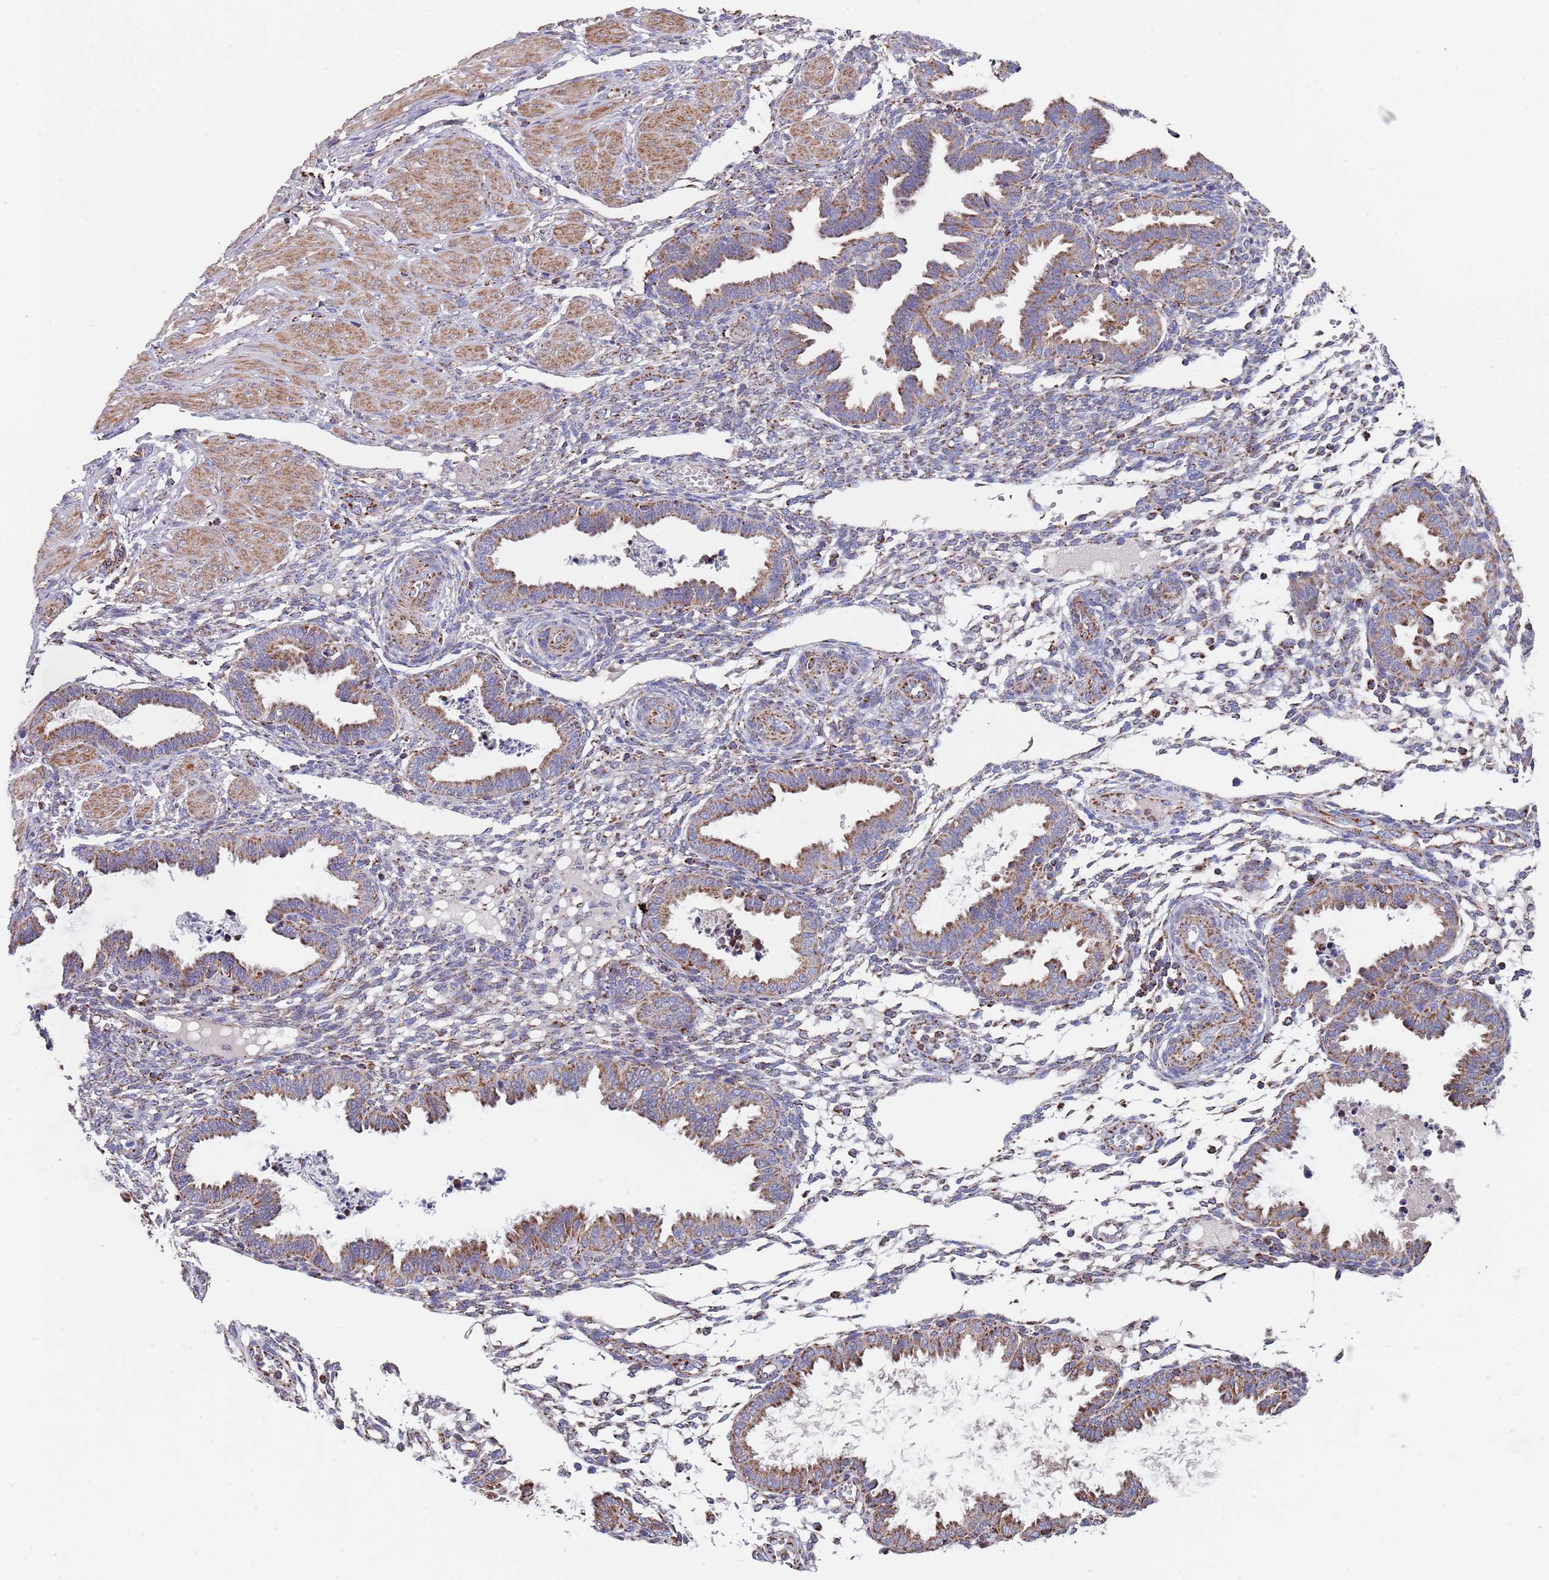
{"staining": {"intensity": "moderate", "quantity": "25%-75%", "location": "cytoplasmic/membranous"}, "tissue": "endometrium", "cell_type": "Cells in endometrial stroma", "image_type": "normal", "snomed": [{"axis": "morphology", "description": "Normal tissue, NOS"}, {"axis": "topography", "description": "Endometrium"}], "caption": "Immunohistochemical staining of benign human endometrium exhibits medium levels of moderate cytoplasmic/membranous staining in approximately 25%-75% of cells in endometrial stroma. The staining was performed using DAB (3,3'-diaminobenzidine) to visualize the protein expression in brown, while the nuclei were stained in blue with hematoxylin (Magnification: 20x).", "gene": "PGP", "patient": {"sex": "female", "age": 33}}